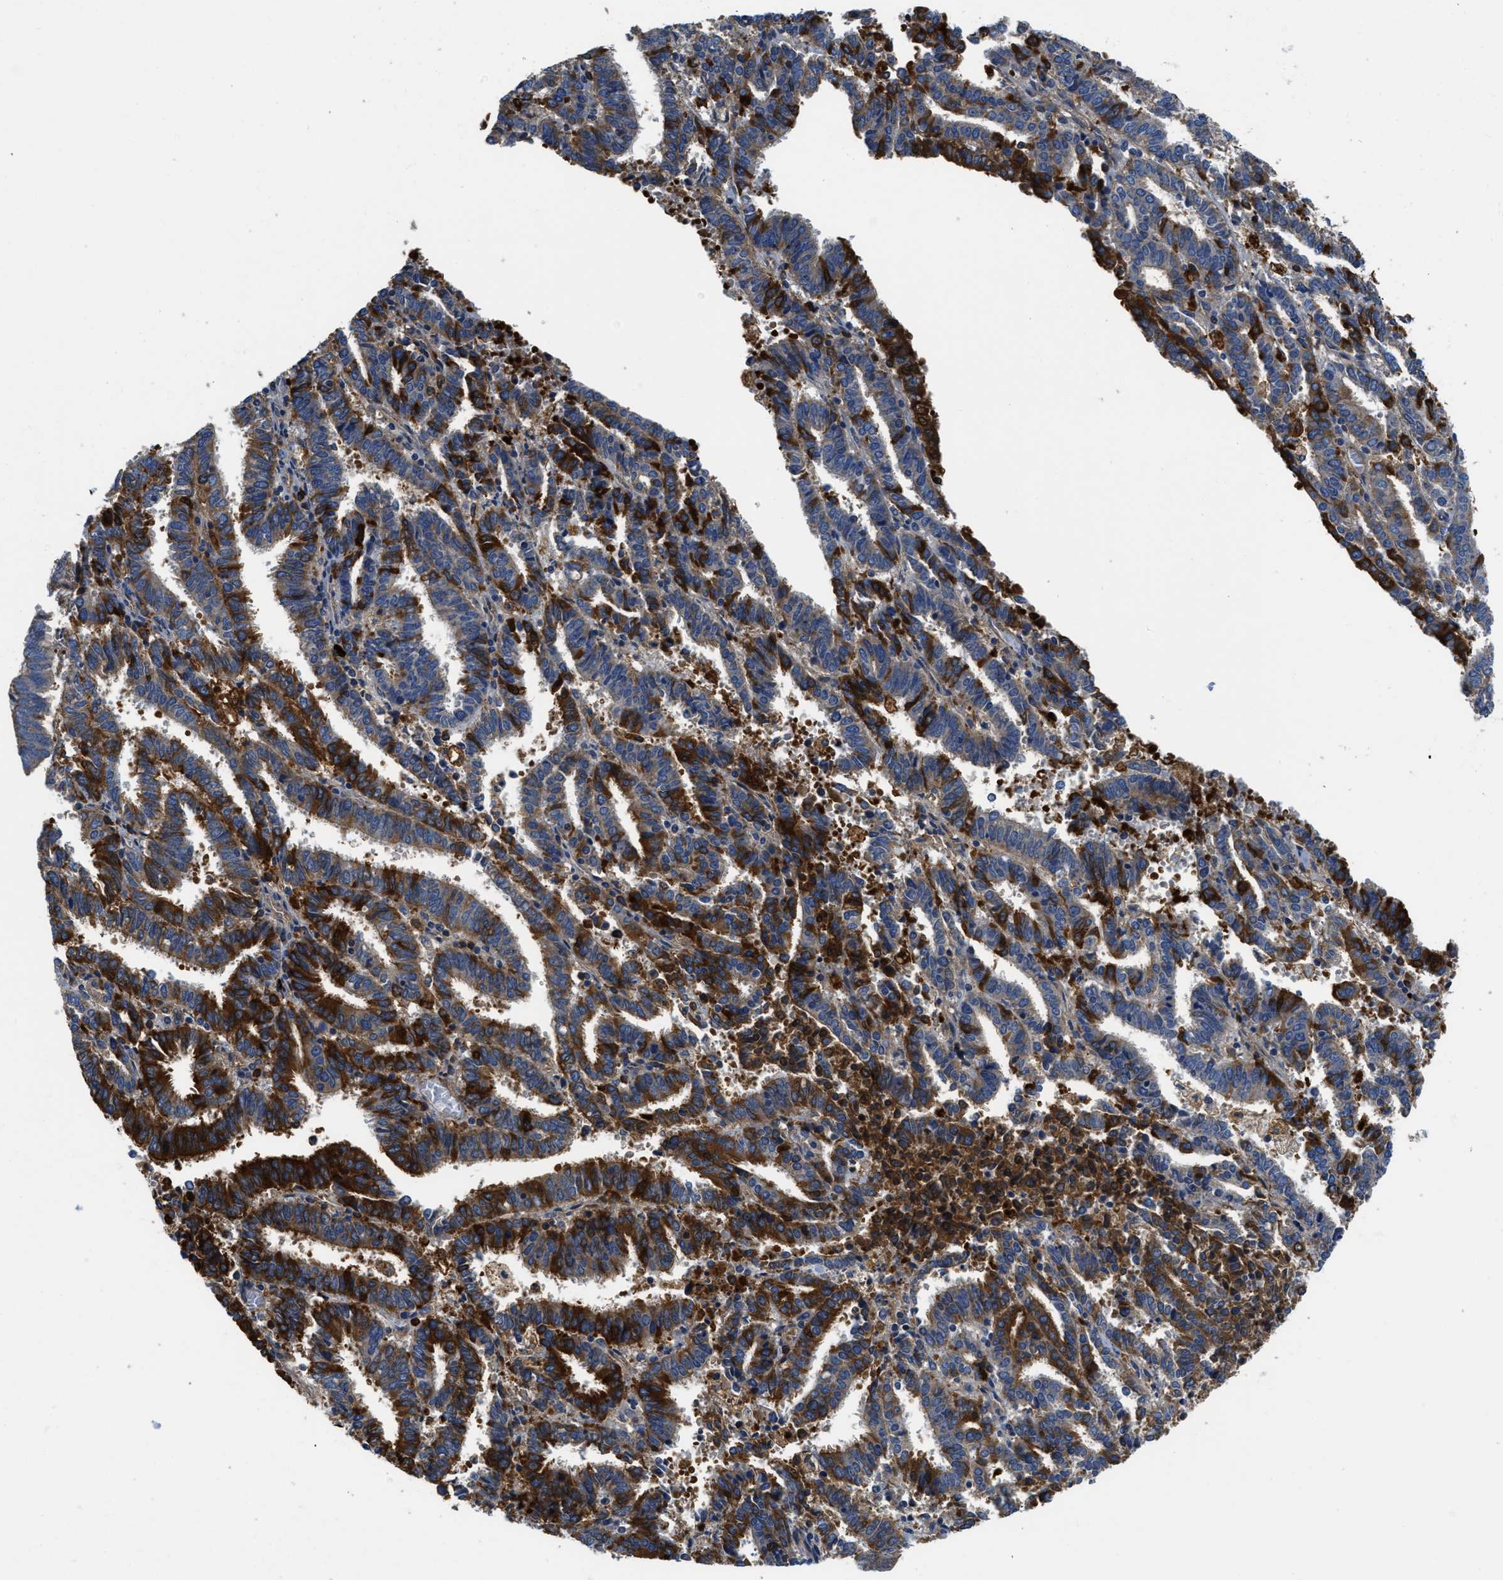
{"staining": {"intensity": "strong", "quantity": "25%-75%", "location": "cytoplasmic/membranous"}, "tissue": "endometrial cancer", "cell_type": "Tumor cells", "image_type": "cancer", "snomed": [{"axis": "morphology", "description": "Adenocarcinoma, NOS"}, {"axis": "topography", "description": "Uterus"}], "caption": "Immunohistochemical staining of human endometrial cancer displays high levels of strong cytoplasmic/membranous protein expression in about 25%-75% of tumor cells.", "gene": "GALK1", "patient": {"sex": "female", "age": 83}}